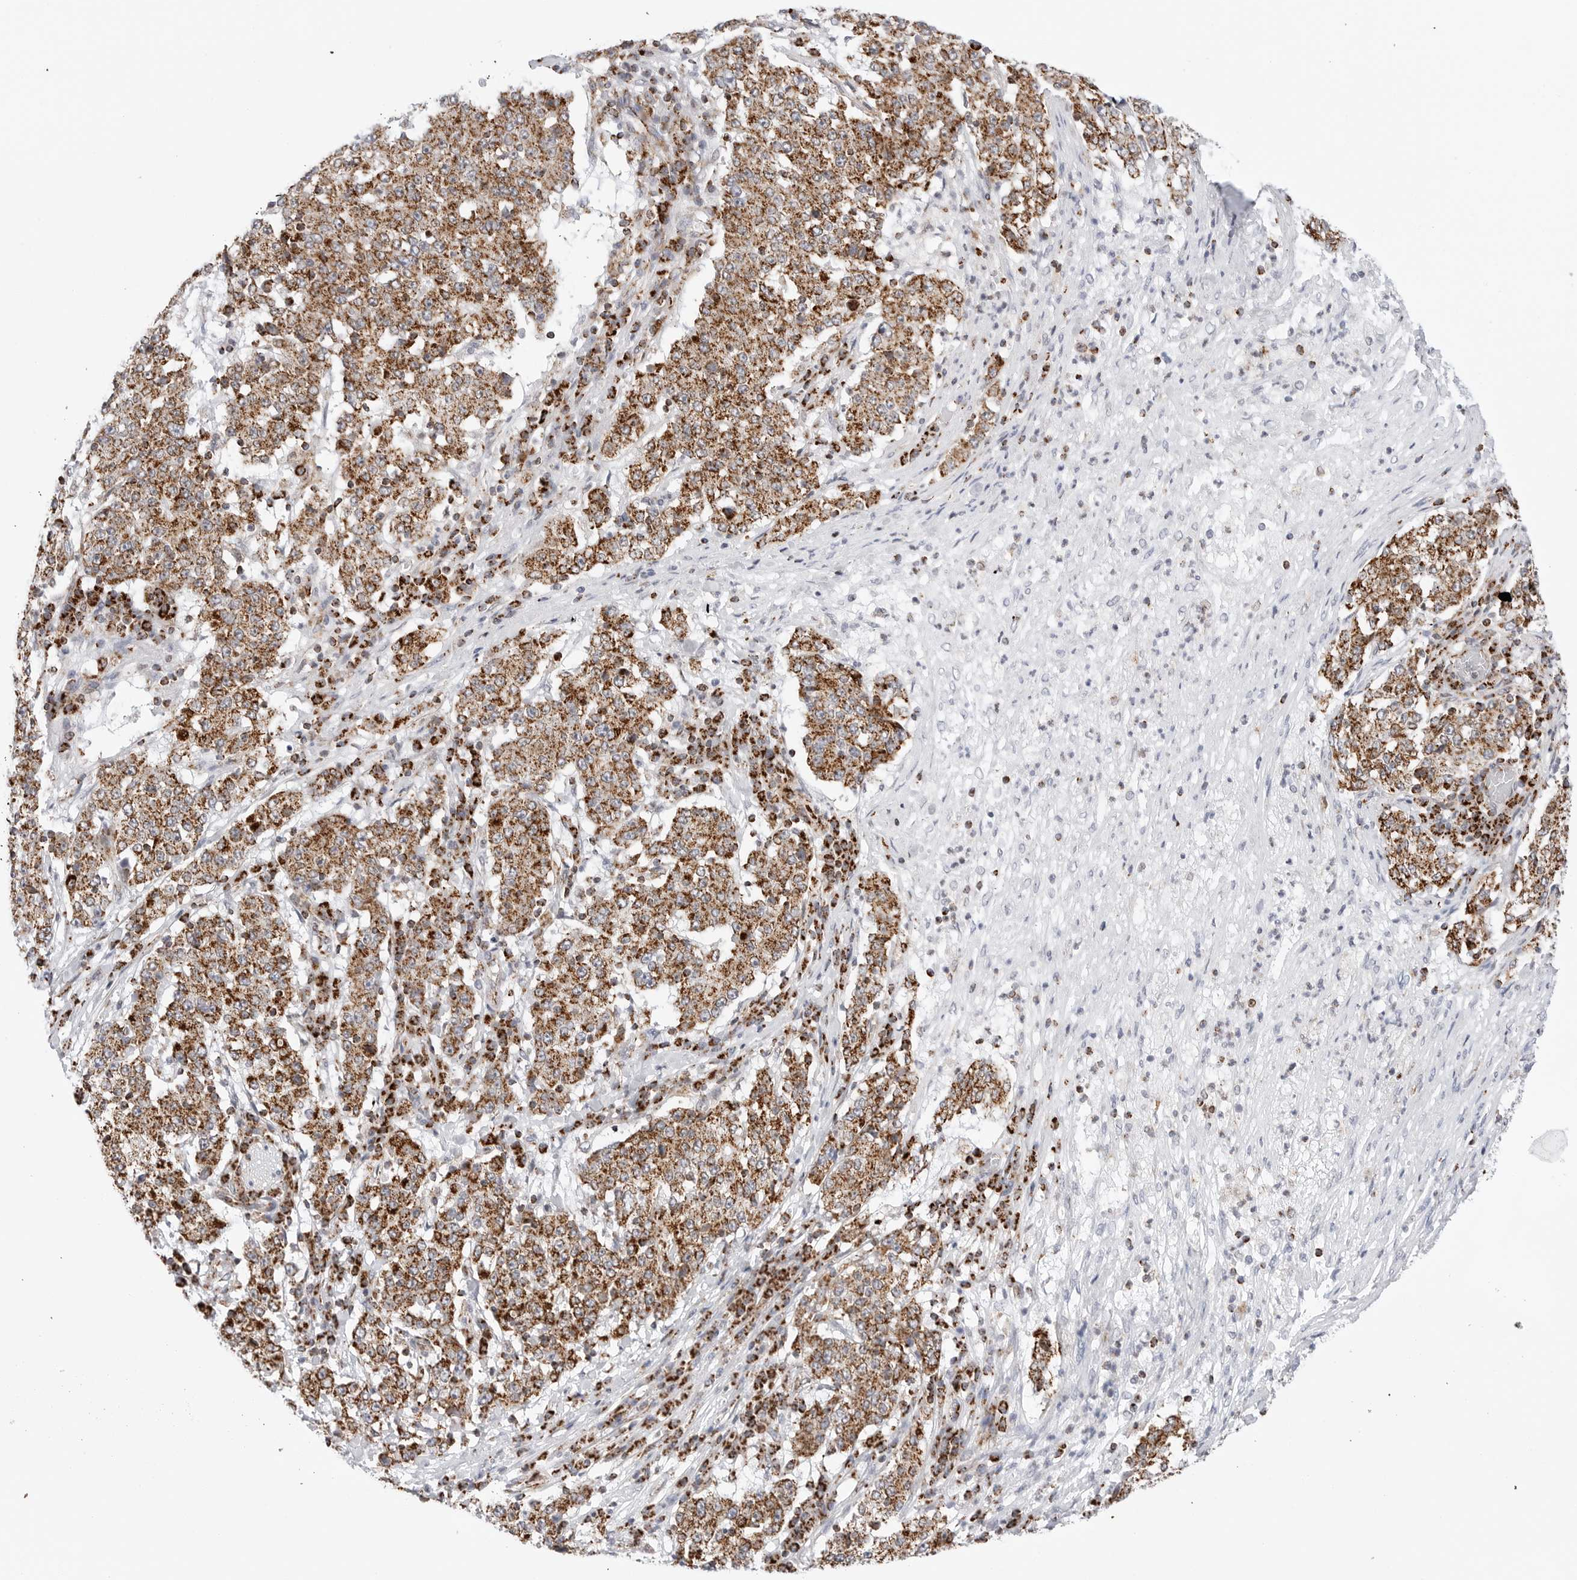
{"staining": {"intensity": "moderate", "quantity": ">75%", "location": "cytoplasmic/membranous"}, "tissue": "stomach cancer", "cell_type": "Tumor cells", "image_type": "cancer", "snomed": [{"axis": "morphology", "description": "Adenocarcinoma, NOS"}, {"axis": "topography", "description": "Stomach"}], "caption": "IHC (DAB) staining of adenocarcinoma (stomach) reveals moderate cytoplasmic/membranous protein staining in about >75% of tumor cells. (Stains: DAB (3,3'-diaminobenzidine) in brown, nuclei in blue, Microscopy: brightfield microscopy at high magnification).", "gene": "ATP5IF1", "patient": {"sex": "male", "age": 59}}